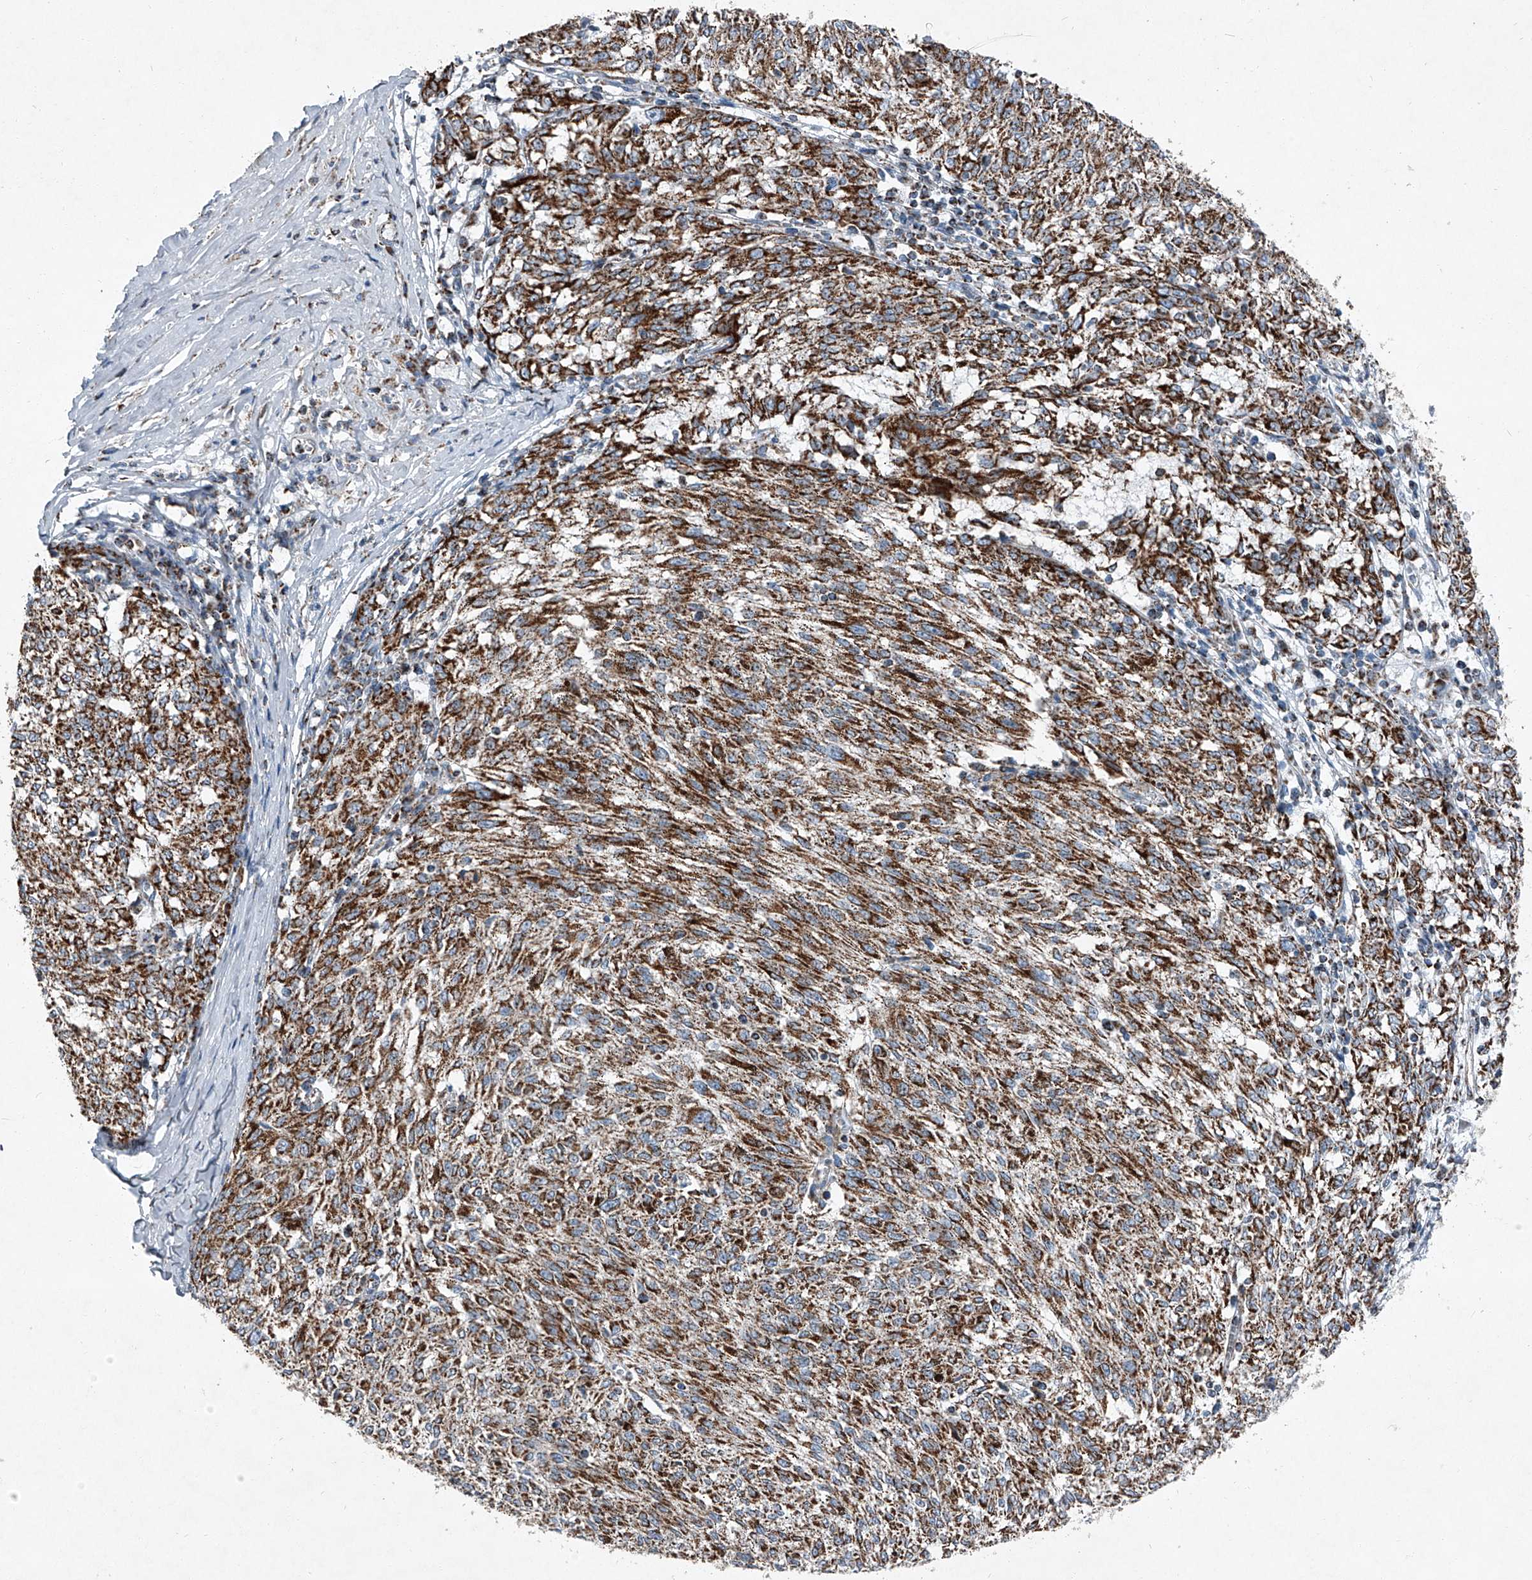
{"staining": {"intensity": "strong", "quantity": ">75%", "location": "cytoplasmic/membranous"}, "tissue": "melanoma", "cell_type": "Tumor cells", "image_type": "cancer", "snomed": [{"axis": "morphology", "description": "Malignant melanoma, NOS"}, {"axis": "topography", "description": "Skin"}], "caption": "Human melanoma stained for a protein (brown) shows strong cytoplasmic/membranous positive staining in about >75% of tumor cells.", "gene": "CHRNA7", "patient": {"sex": "female", "age": 72}}